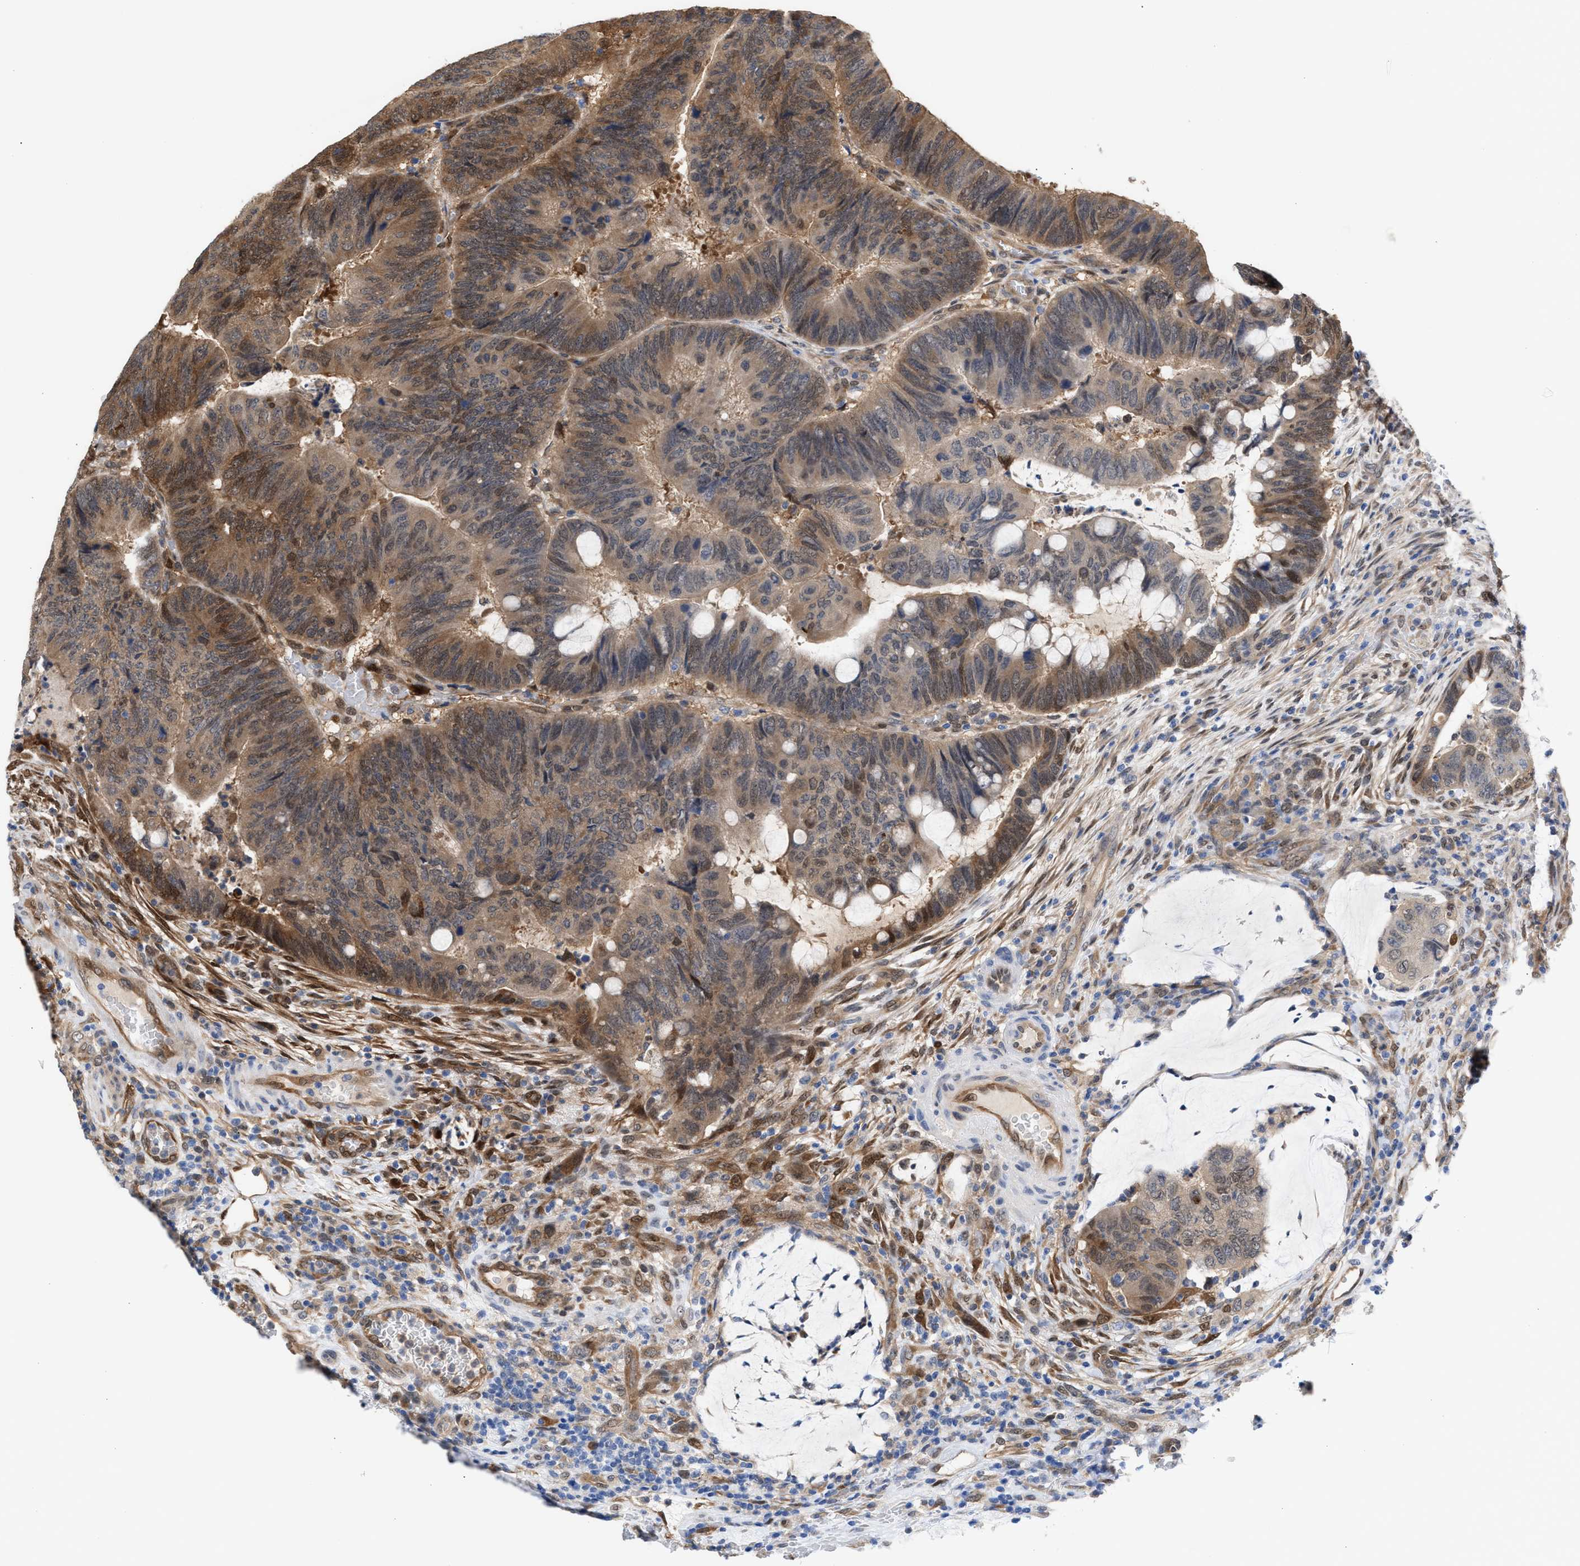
{"staining": {"intensity": "strong", "quantity": ">75%", "location": "cytoplasmic/membranous,nuclear"}, "tissue": "colorectal cancer", "cell_type": "Tumor cells", "image_type": "cancer", "snomed": [{"axis": "morphology", "description": "Normal tissue, NOS"}, {"axis": "morphology", "description": "Adenocarcinoma, NOS"}, {"axis": "topography", "description": "Rectum"}, {"axis": "topography", "description": "Peripheral nerve tissue"}], "caption": "This micrograph reveals colorectal cancer stained with IHC to label a protein in brown. The cytoplasmic/membranous and nuclear of tumor cells show strong positivity for the protein. Nuclei are counter-stained blue.", "gene": "TP53I3", "patient": {"sex": "male", "age": 92}}